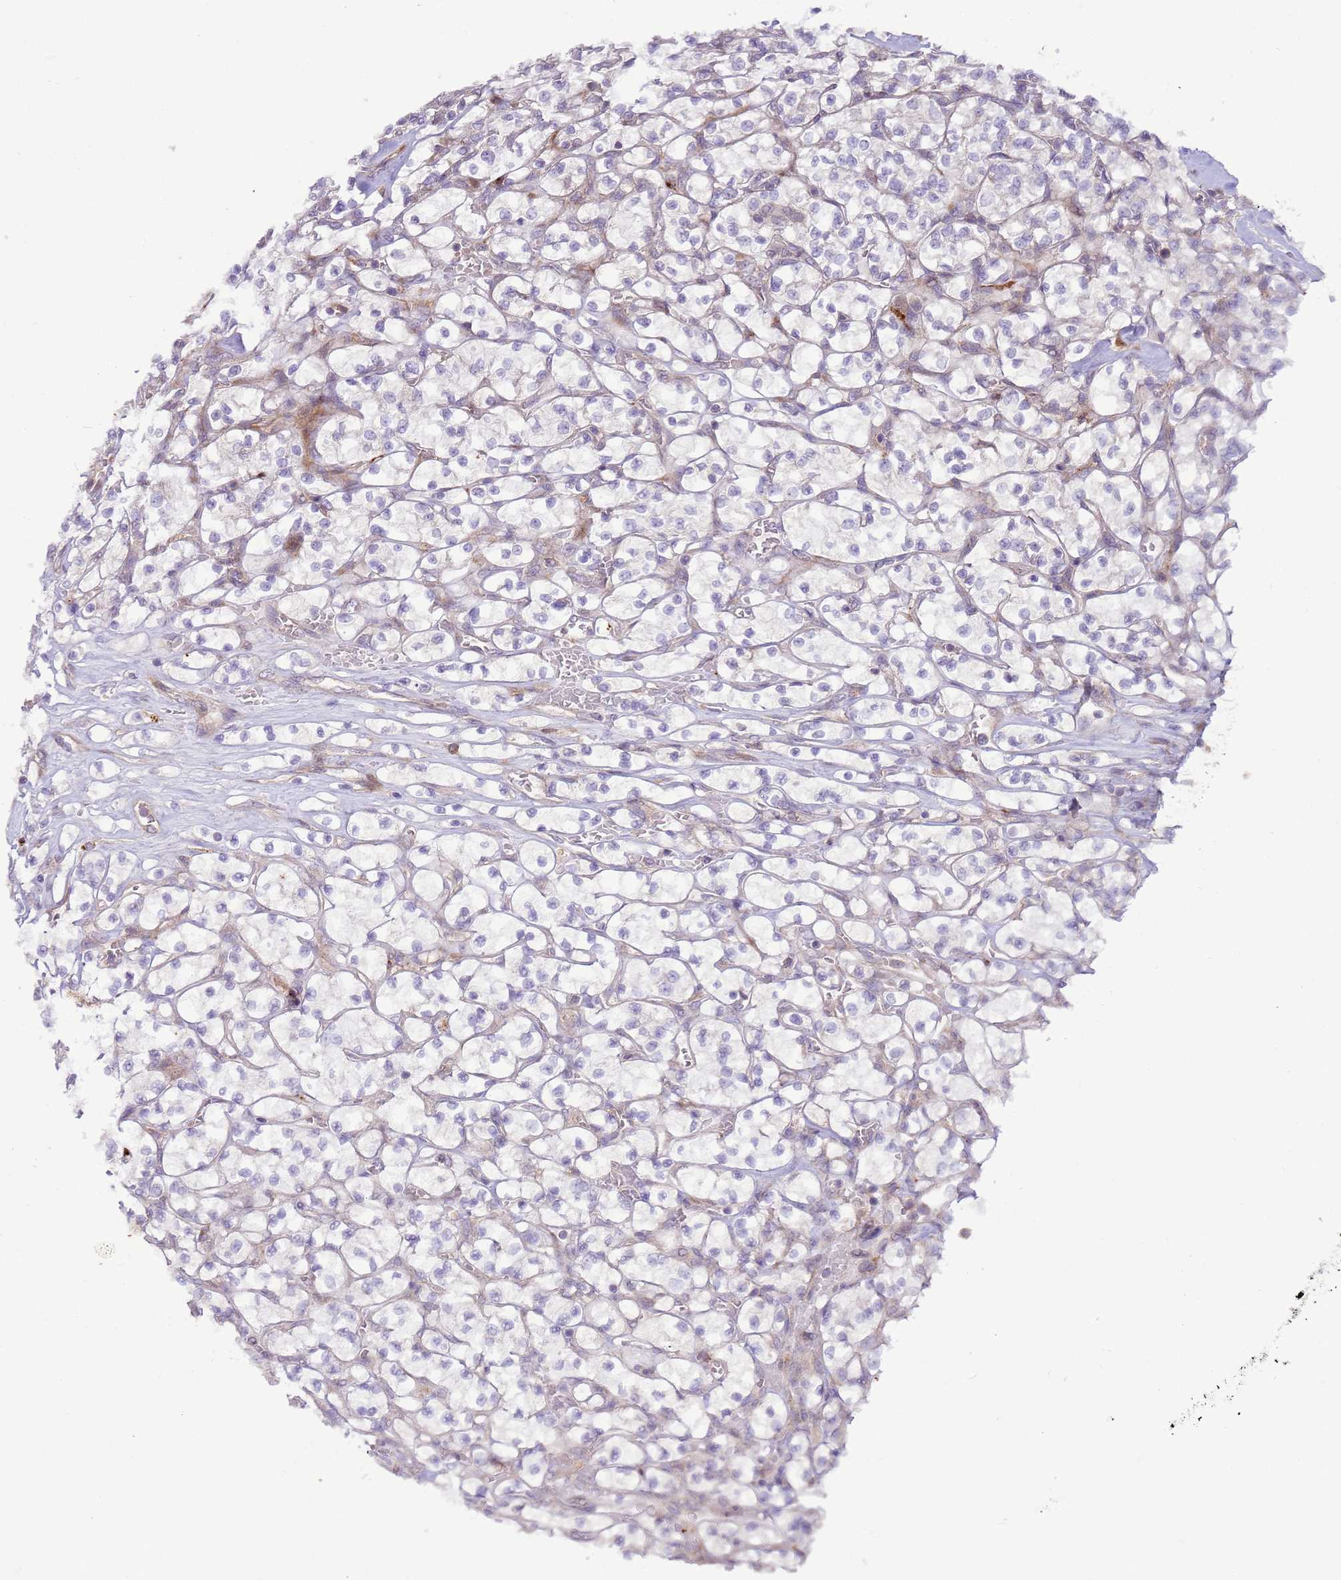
{"staining": {"intensity": "negative", "quantity": "none", "location": "none"}, "tissue": "renal cancer", "cell_type": "Tumor cells", "image_type": "cancer", "snomed": [{"axis": "morphology", "description": "Adenocarcinoma, NOS"}, {"axis": "topography", "description": "Kidney"}], "caption": "Immunohistochemistry image of neoplastic tissue: human renal cancer (adenocarcinoma) stained with DAB exhibits no significant protein positivity in tumor cells. (DAB IHC, high magnification).", "gene": "ZNF624", "patient": {"sex": "female", "age": 64}}